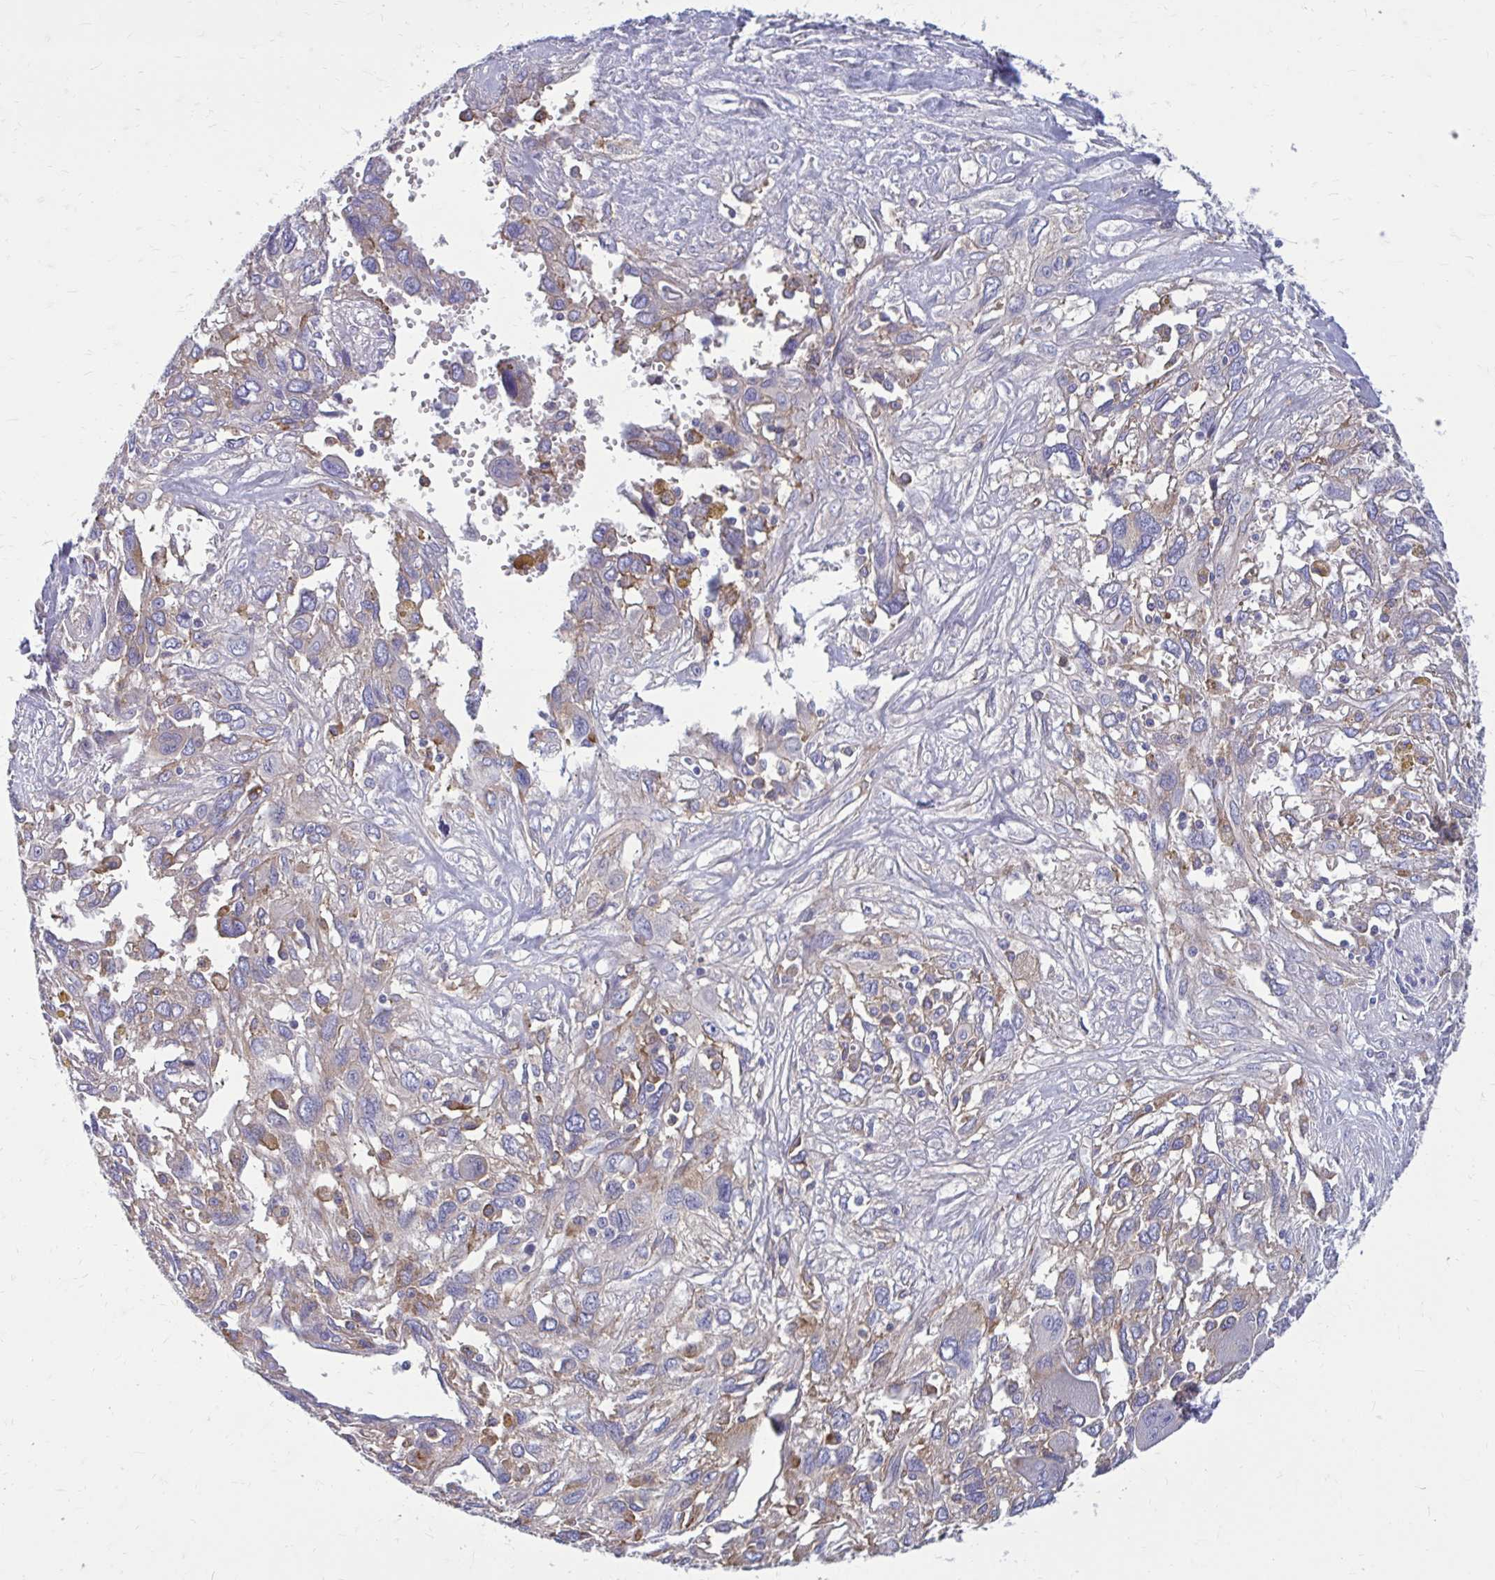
{"staining": {"intensity": "negative", "quantity": "none", "location": "none"}, "tissue": "pancreatic cancer", "cell_type": "Tumor cells", "image_type": "cancer", "snomed": [{"axis": "morphology", "description": "Adenocarcinoma, NOS"}, {"axis": "topography", "description": "Pancreas"}], "caption": "Immunohistochemical staining of human pancreatic adenocarcinoma displays no significant expression in tumor cells. (Brightfield microscopy of DAB (3,3'-diaminobenzidine) immunohistochemistry (IHC) at high magnification).", "gene": "CLTA", "patient": {"sex": "female", "age": 47}}